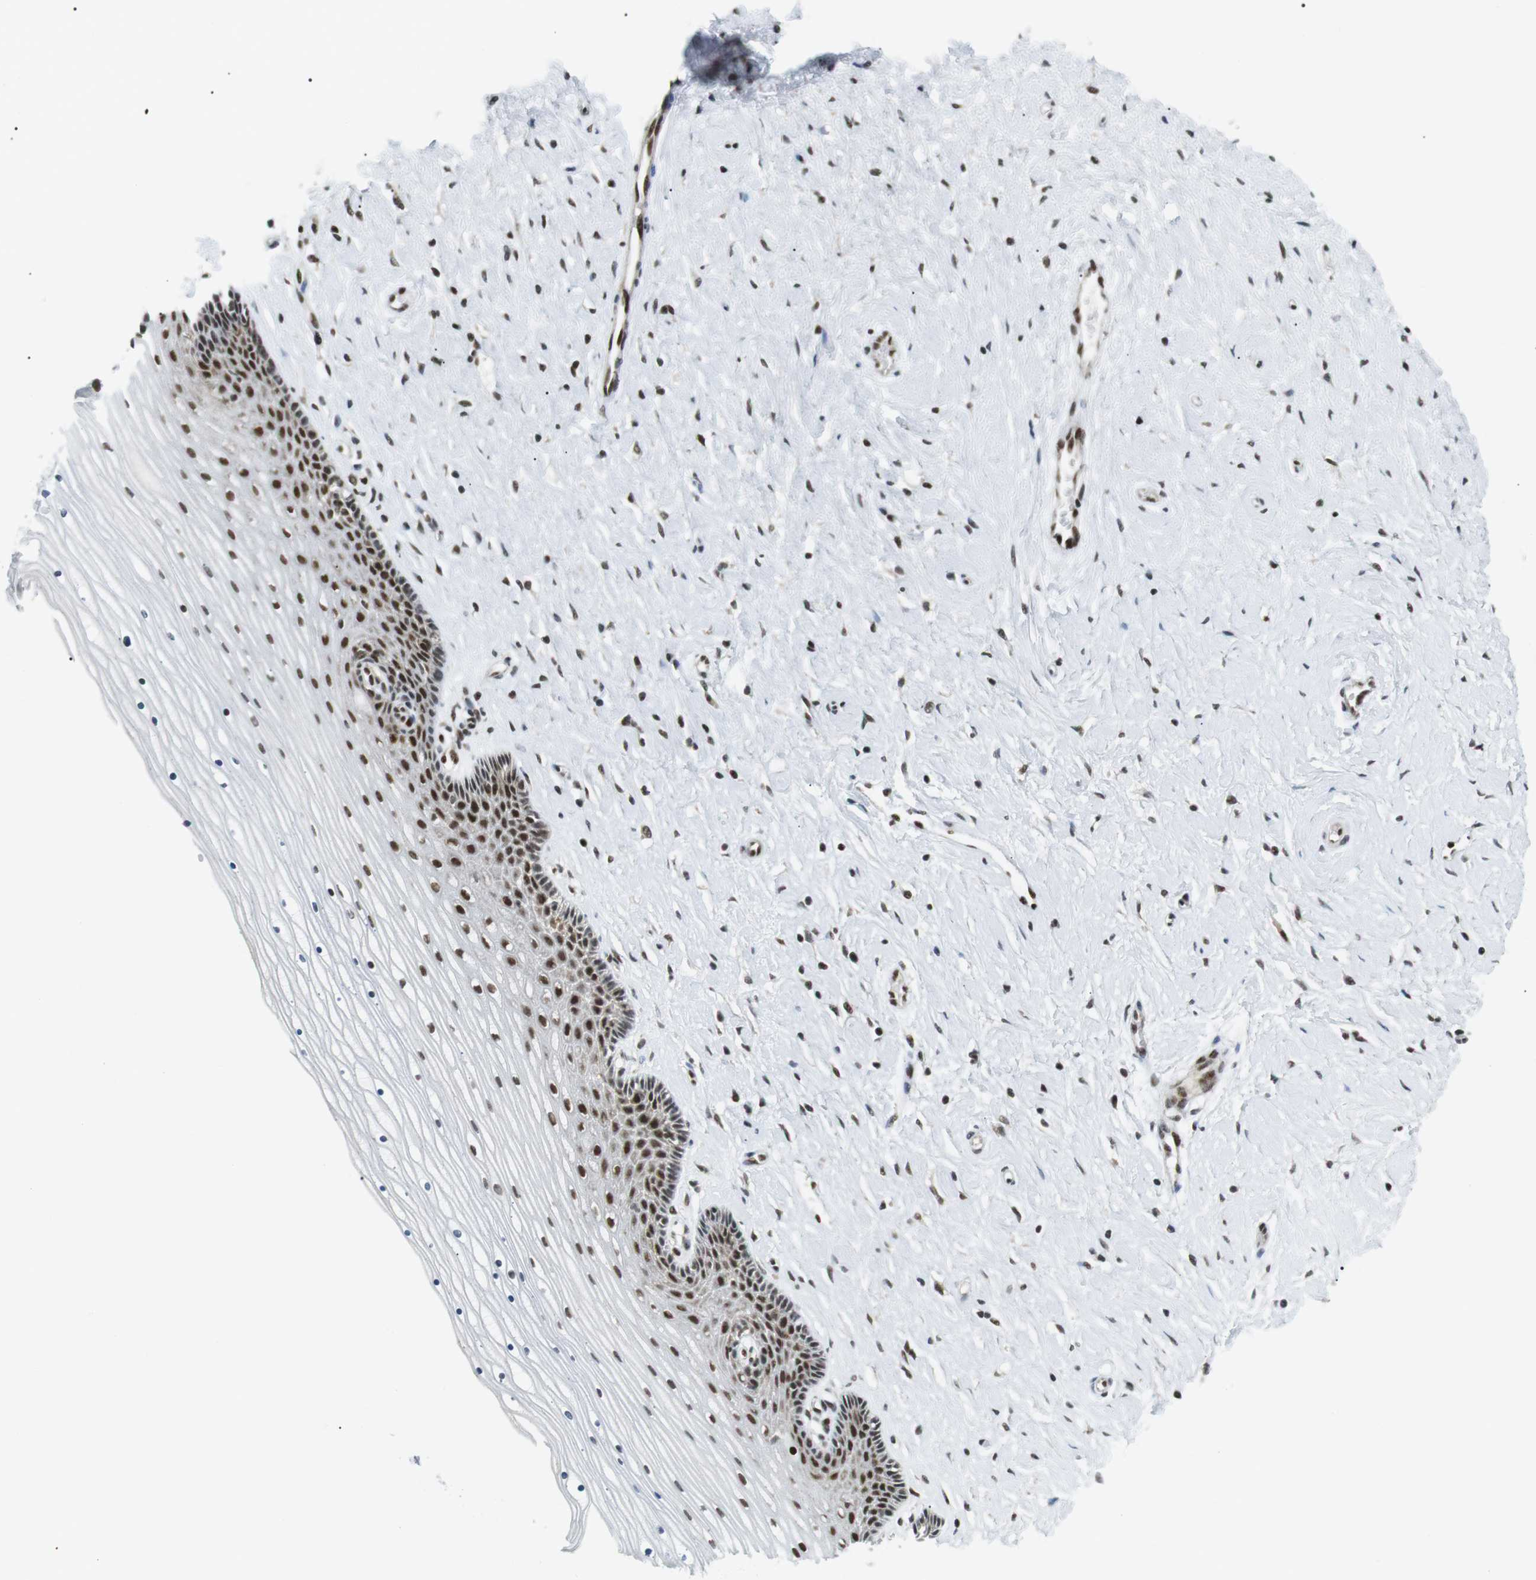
{"staining": {"intensity": "strong", "quantity": ">75%", "location": "nuclear"}, "tissue": "cervix", "cell_type": "Glandular cells", "image_type": "normal", "snomed": [{"axis": "morphology", "description": "Normal tissue, NOS"}, {"axis": "topography", "description": "Cervix"}], "caption": "Immunohistochemical staining of unremarkable cervix reveals >75% levels of strong nuclear protein positivity in approximately >75% of glandular cells. (DAB (3,3'-diaminobenzidine) IHC, brown staining for protein, blue staining for nuclei).", "gene": "CDC27", "patient": {"sex": "female", "age": 39}}